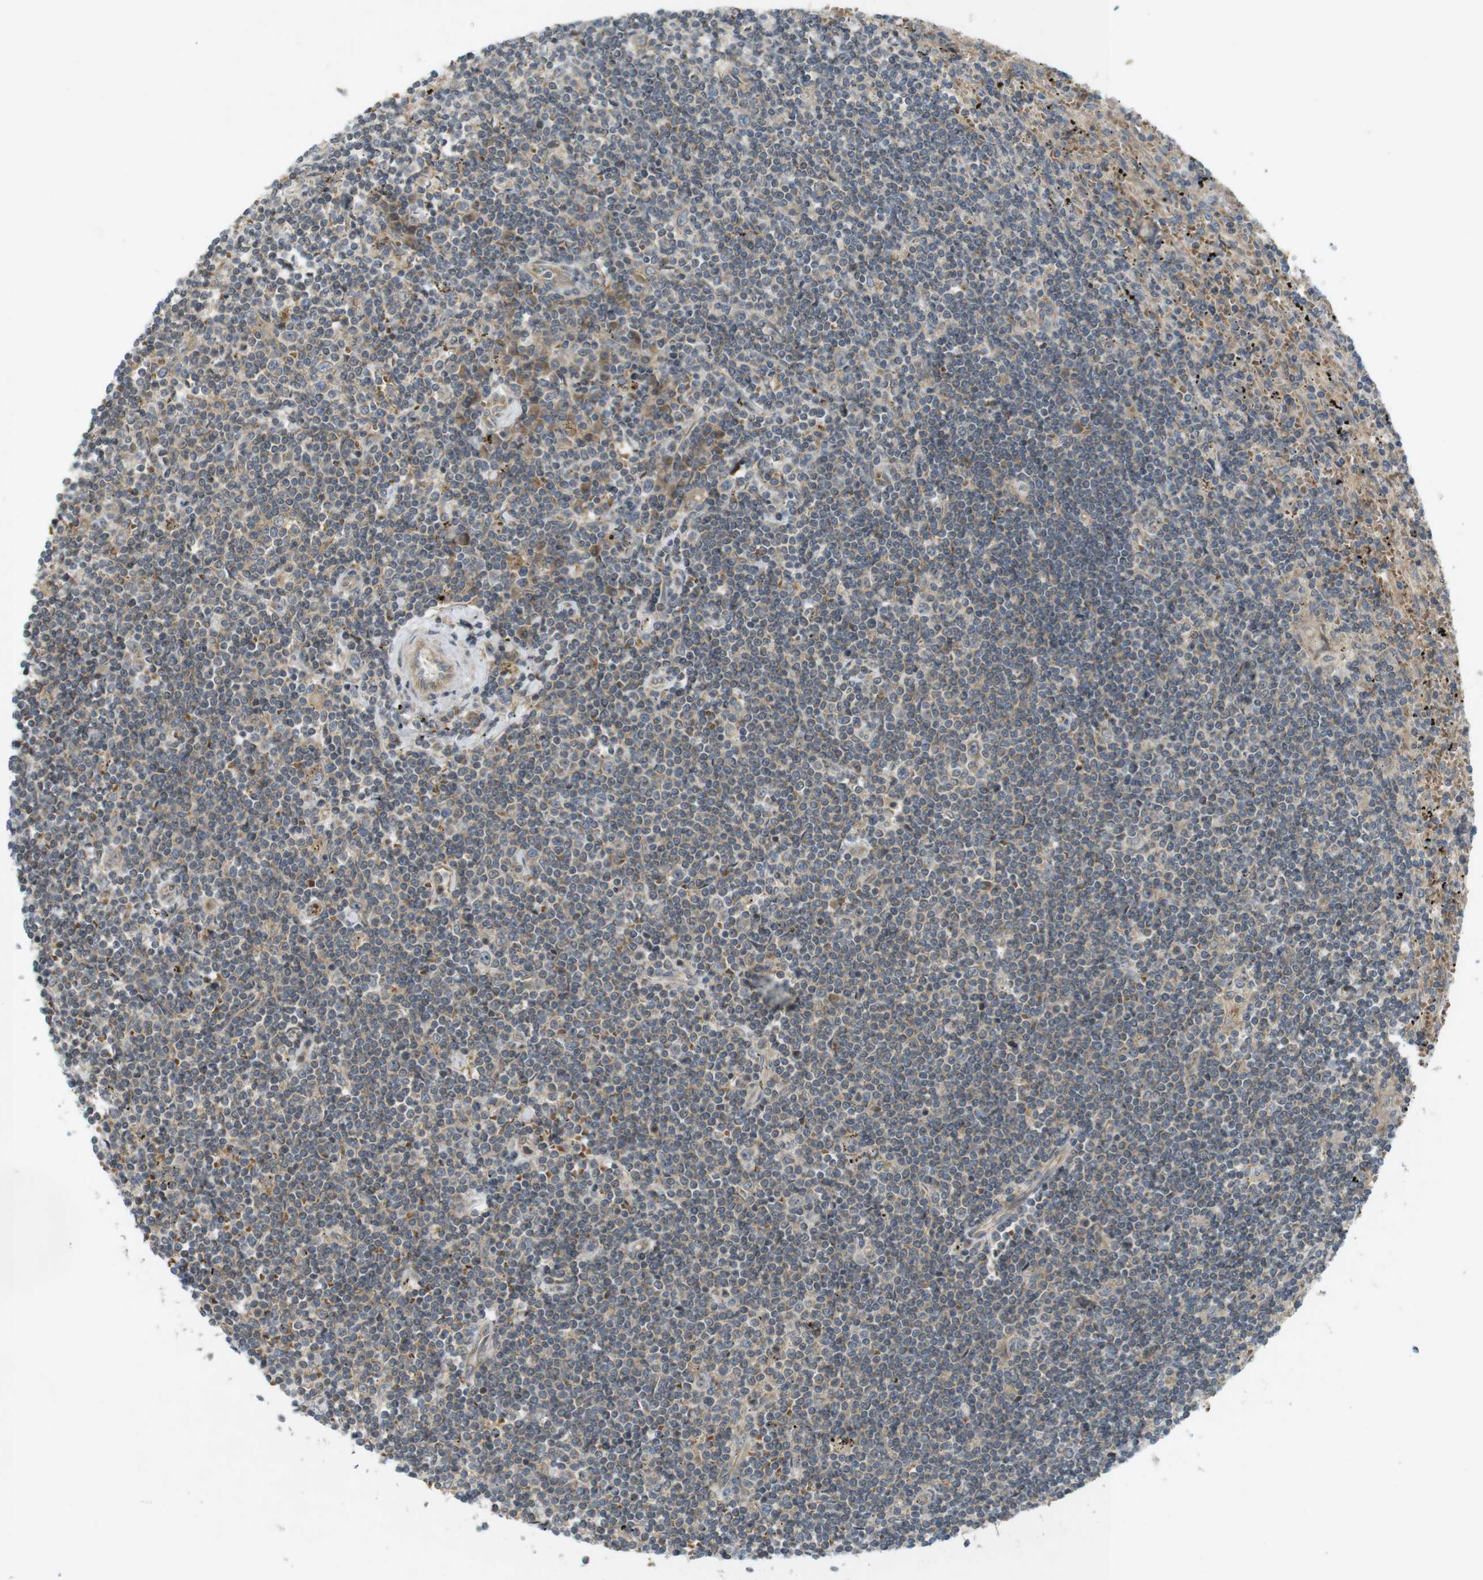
{"staining": {"intensity": "moderate", "quantity": "<25%", "location": "cytoplasmic/membranous"}, "tissue": "lymphoma", "cell_type": "Tumor cells", "image_type": "cancer", "snomed": [{"axis": "morphology", "description": "Malignant lymphoma, non-Hodgkin's type, Low grade"}, {"axis": "topography", "description": "Spleen"}], "caption": "Moderate cytoplasmic/membranous staining for a protein is present in approximately <25% of tumor cells of lymphoma using IHC.", "gene": "CLTC", "patient": {"sex": "male", "age": 76}}